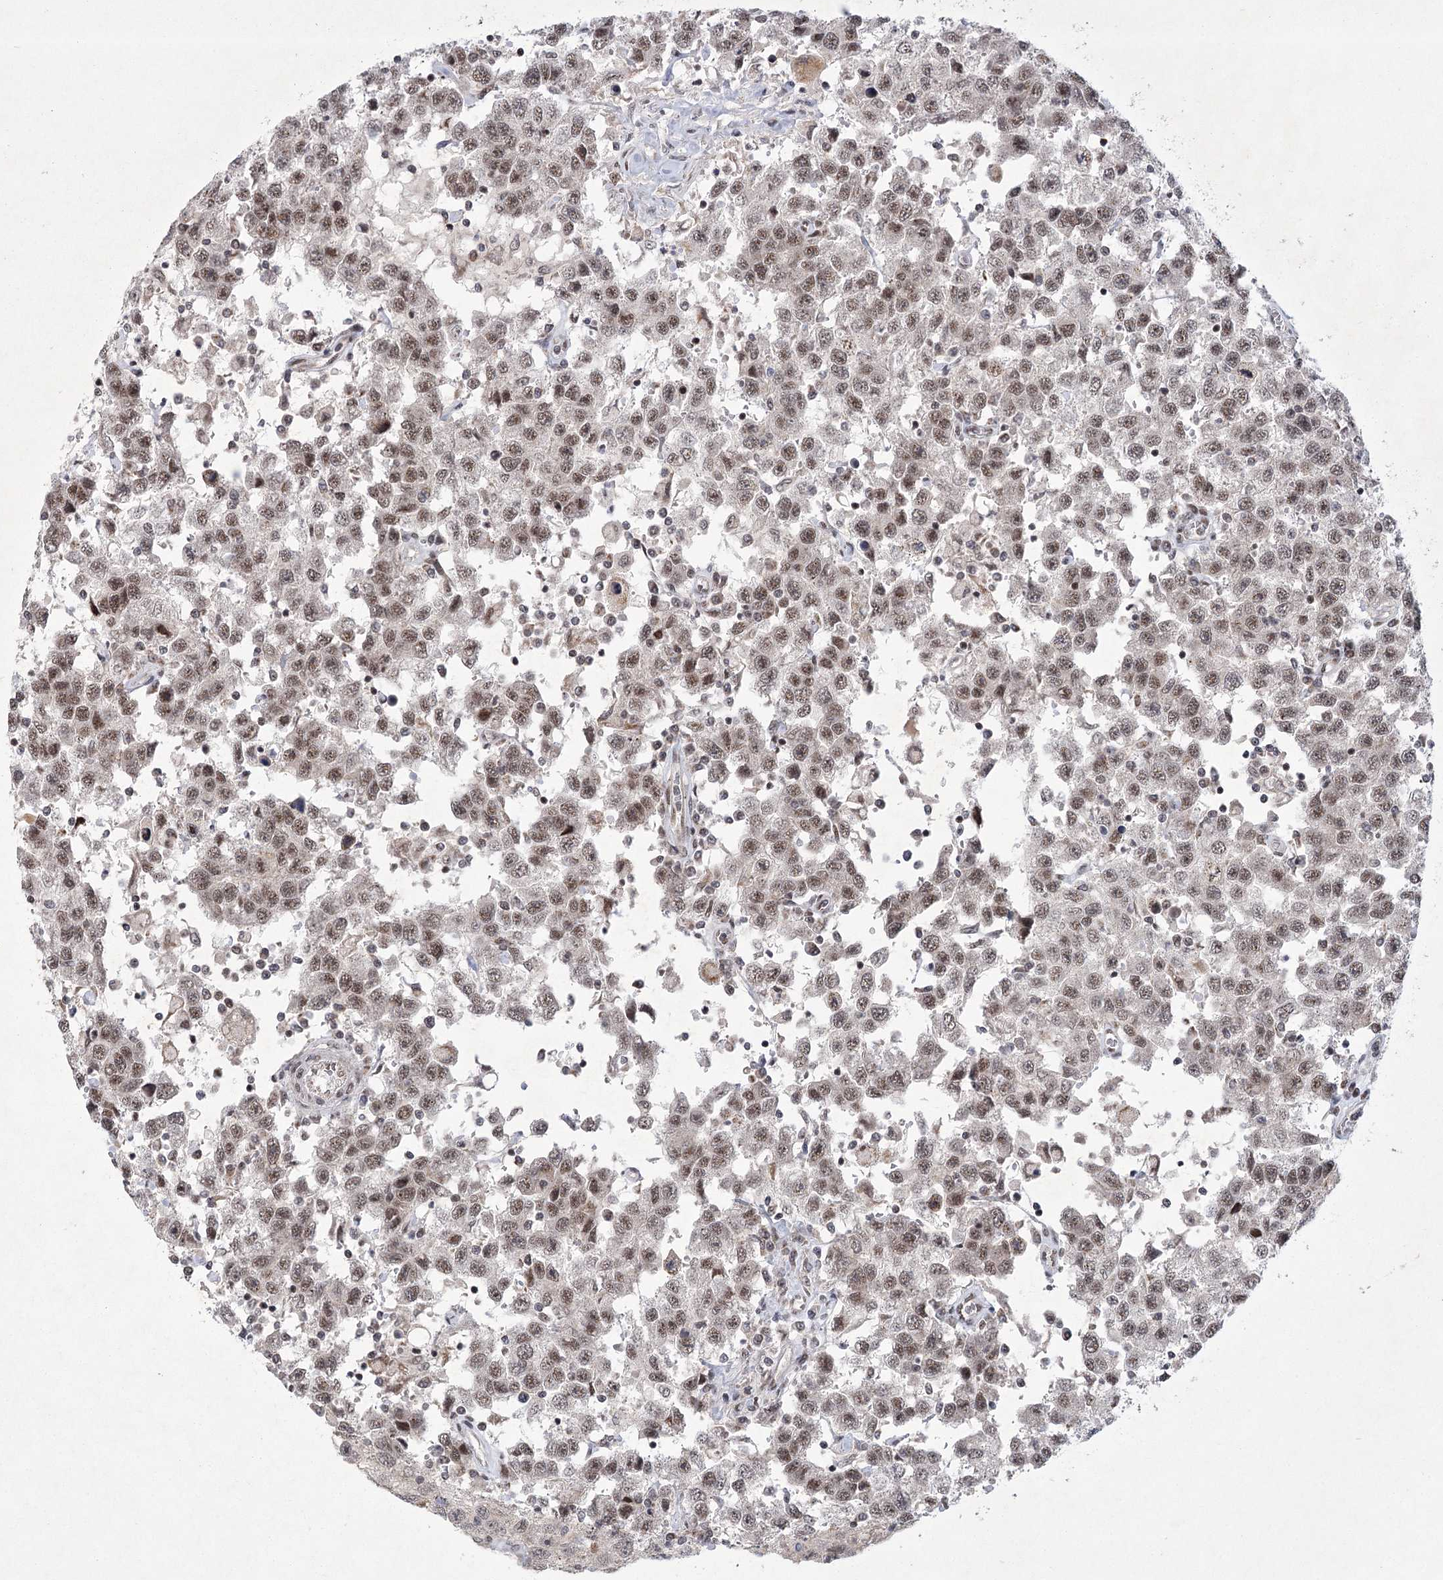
{"staining": {"intensity": "moderate", "quantity": ">75%", "location": "nuclear"}, "tissue": "testis cancer", "cell_type": "Tumor cells", "image_type": "cancer", "snomed": [{"axis": "morphology", "description": "Seminoma, NOS"}, {"axis": "topography", "description": "Testis"}], "caption": "Testis seminoma stained with immunohistochemistry reveals moderate nuclear positivity in about >75% of tumor cells.", "gene": "CIB4", "patient": {"sex": "male", "age": 41}}